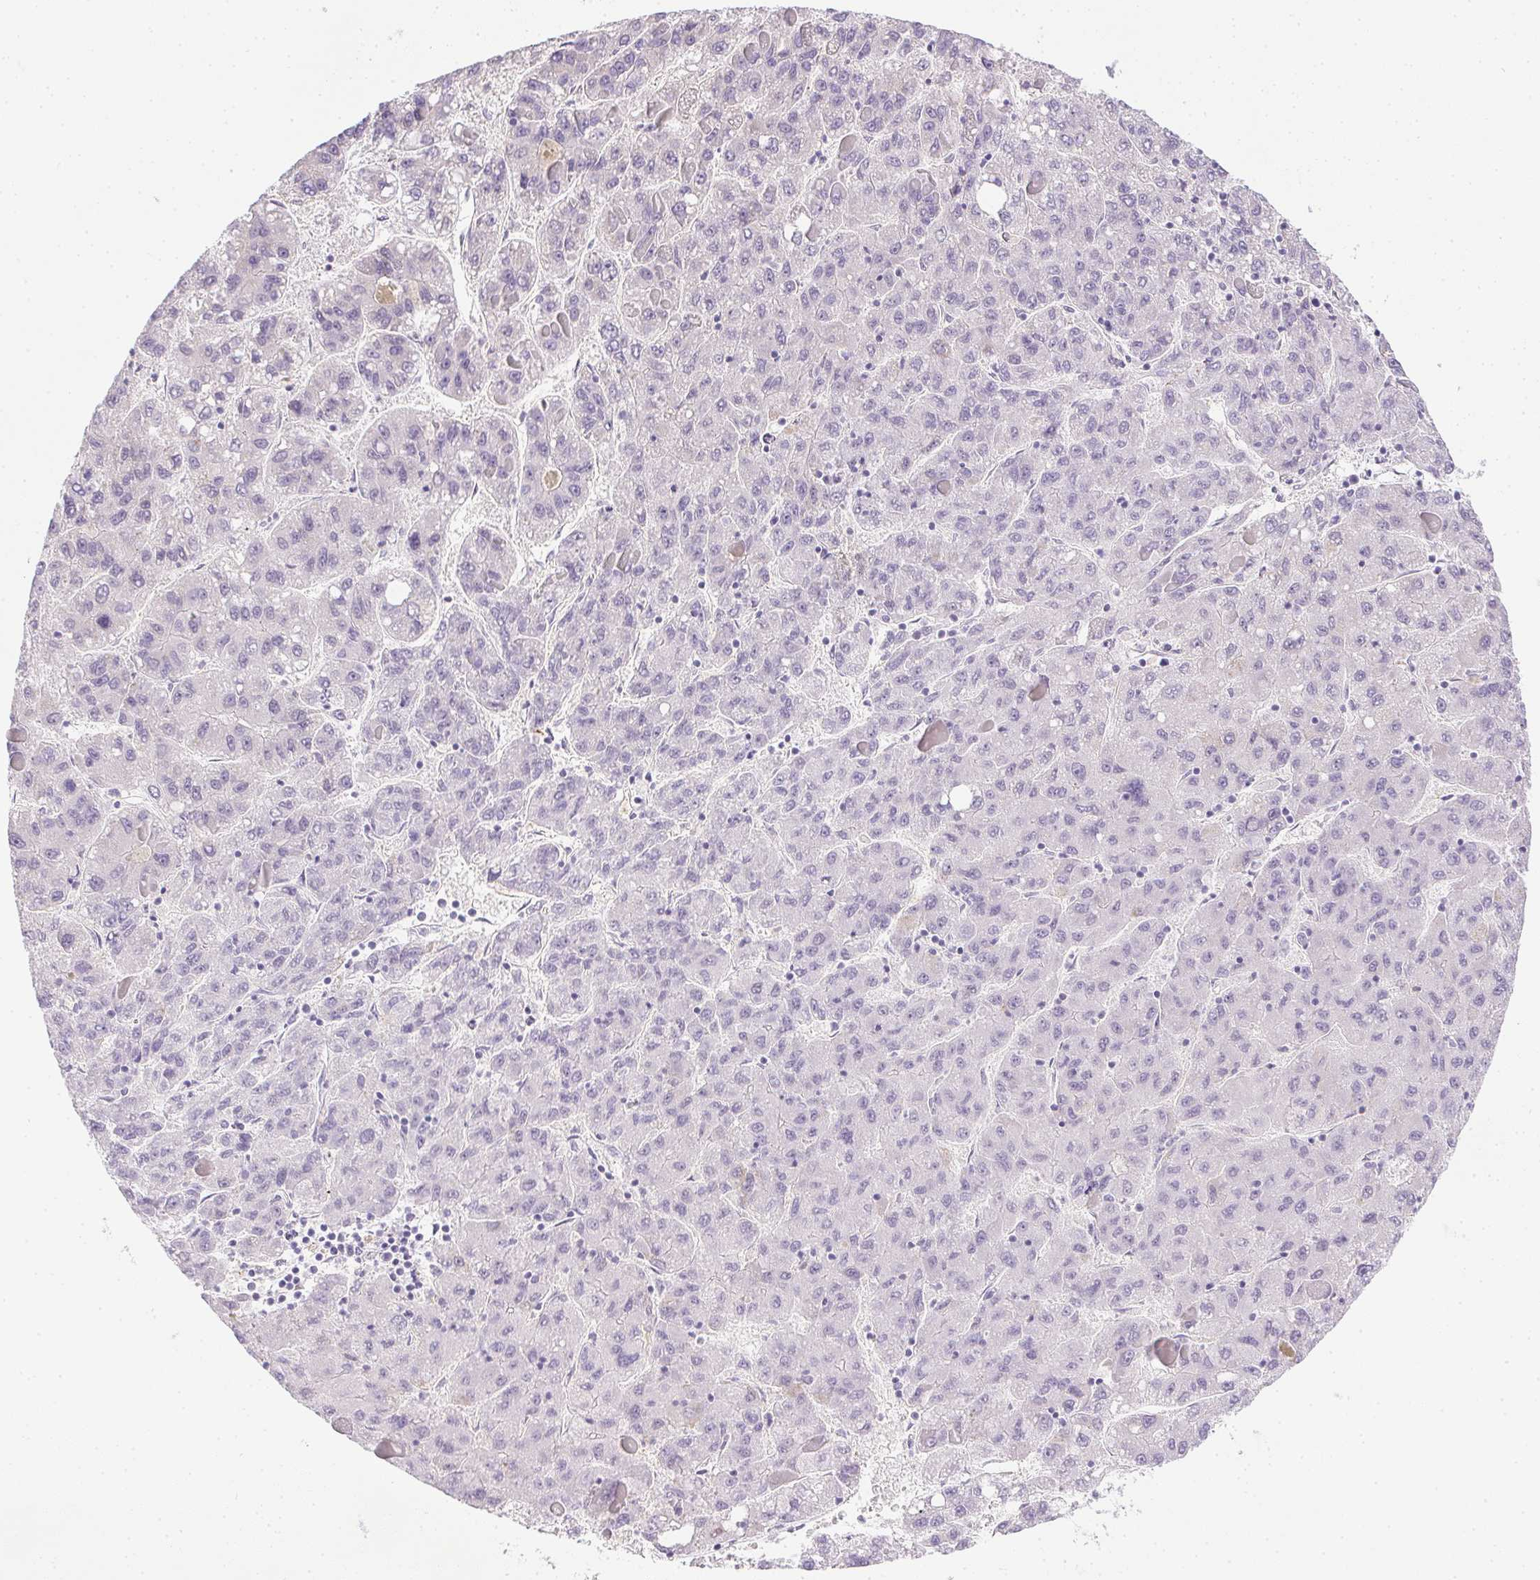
{"staining": {"intensity": "negative", "quantity": "none", "location": "none"}, "tissue": "liver cancer", "cell_type": "Tumor cells", "image_type": "cancer", "snomed": [{"axis": "morphology", "description": "Carcinoma, Hepatocellular, NOS"}, {"axis": "topography", "description": "Liver"}], "caption": "Protein analysis of liver hepatocellular carcinoma demonstrates no significant expression in tumor cells.", "gene": "PRL", "patient": {"sex": "female", "age": 82}}